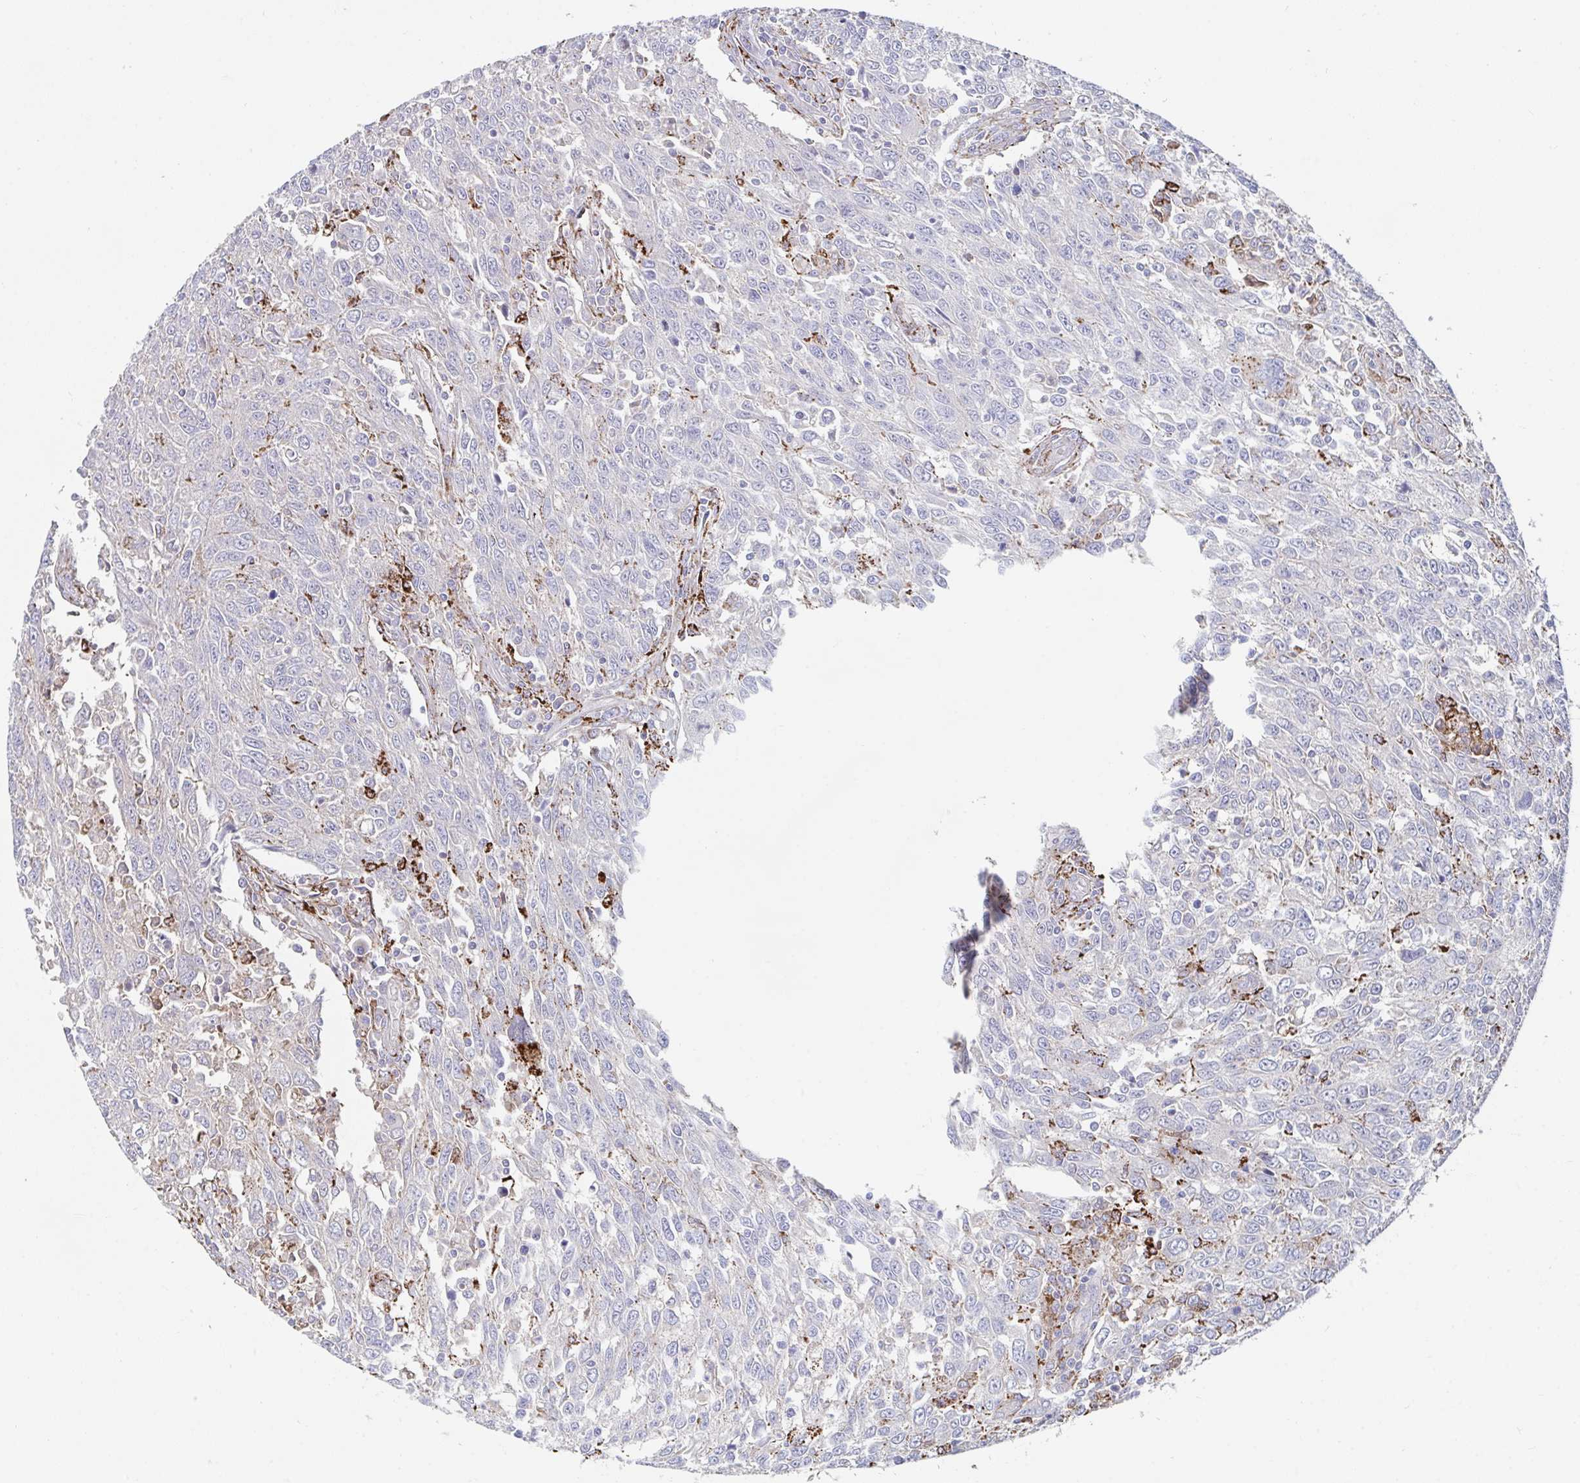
{"staining": {"intensity": "negative", "quantity": "none", "location": "none"}, "tissue": "breast cancer", "cell_type": "Tumor cells", "image_type": "cancer", "snomed": [{"axis": "morphology", "description": "Duct carcinoma"}, {"axis": "topography", "description": "Breast"}], "caption": "IHC of intraductal carcinoma (breast) displays no positivity in tumor cells.", "gene": "FAM156B", "patient": {"sex": "female", "age": 50}}